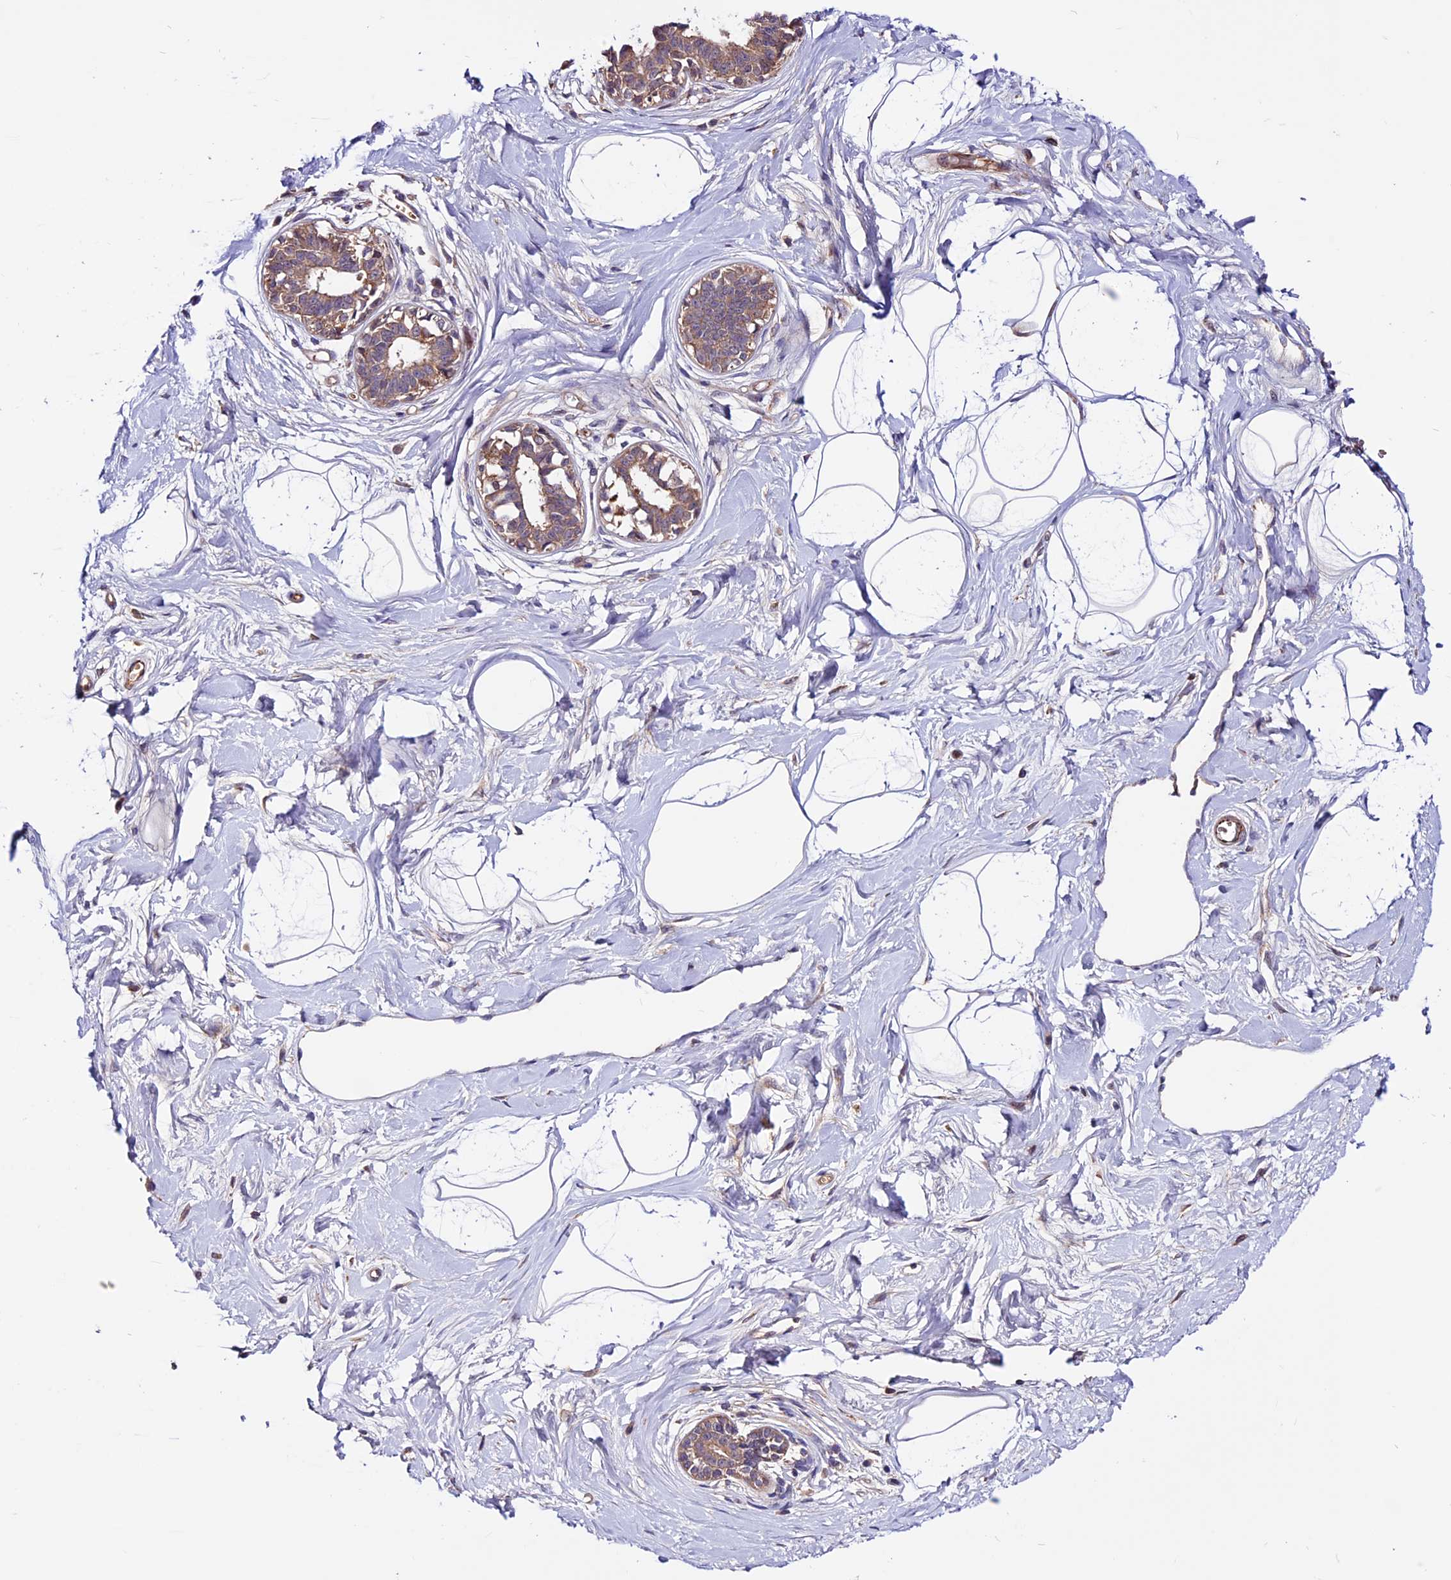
{"staining": {"intensity": "negative", "quantity": "none", "location": "none"}, "tissue": "breast", "cell_type": "Adipocytes", "image_type": "normal", "snomed": [{"axis": "morphology", "description": "Normal tissue, NOS"}, {"axis": "topography", "description": "Breast"}], "caption": "This is an immunohistochemistry (IHC) photomicrograph of benign human breast. There is no expression in adipocytes.", "gene": "RINL", "patient": {"sex": "female", "age": 45}}